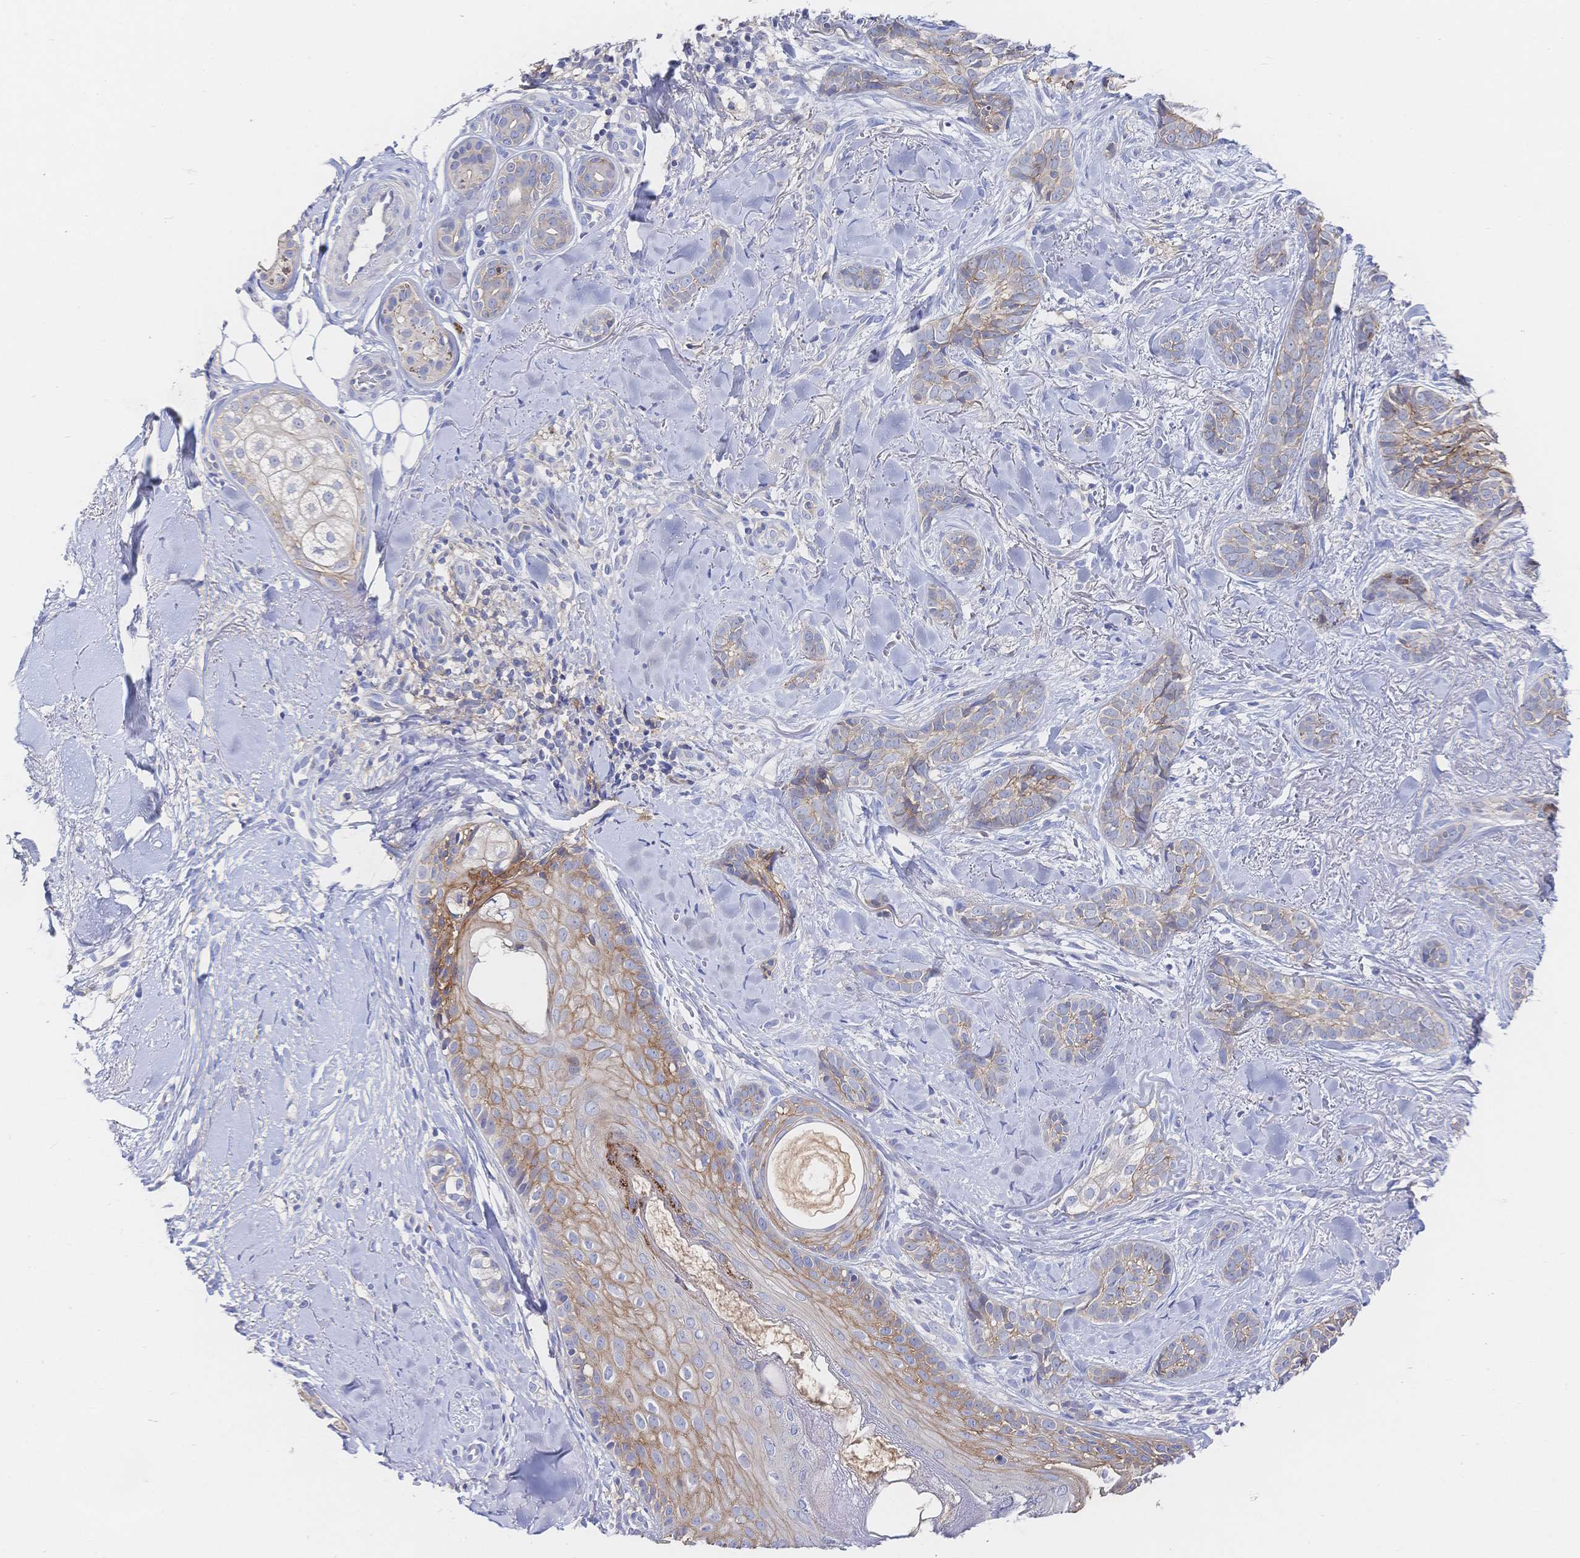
{"staining": {"intensity": "weak", "quantity": "25%-75%", "location": "cytoplasmic/membranous"}, "tissue": "skin cancer", "cell_type": "Tumor cells", "image_type": "cancer", "snomed": [{"axis": "morphology", "description": "Basal cell carcinoma"}, {"axis": "morphology", "description": "BCC, high aggressive"}, {"axis": "topography", "description": "Skin"}], "caption": "The immunohistochemical stain highlights weak cytoplasmic/membranous expression in tumor cells of skin bcc,  high aggressive tissue.", "gene": "F11R", "patient": {"sex": "female", "age": 79}}